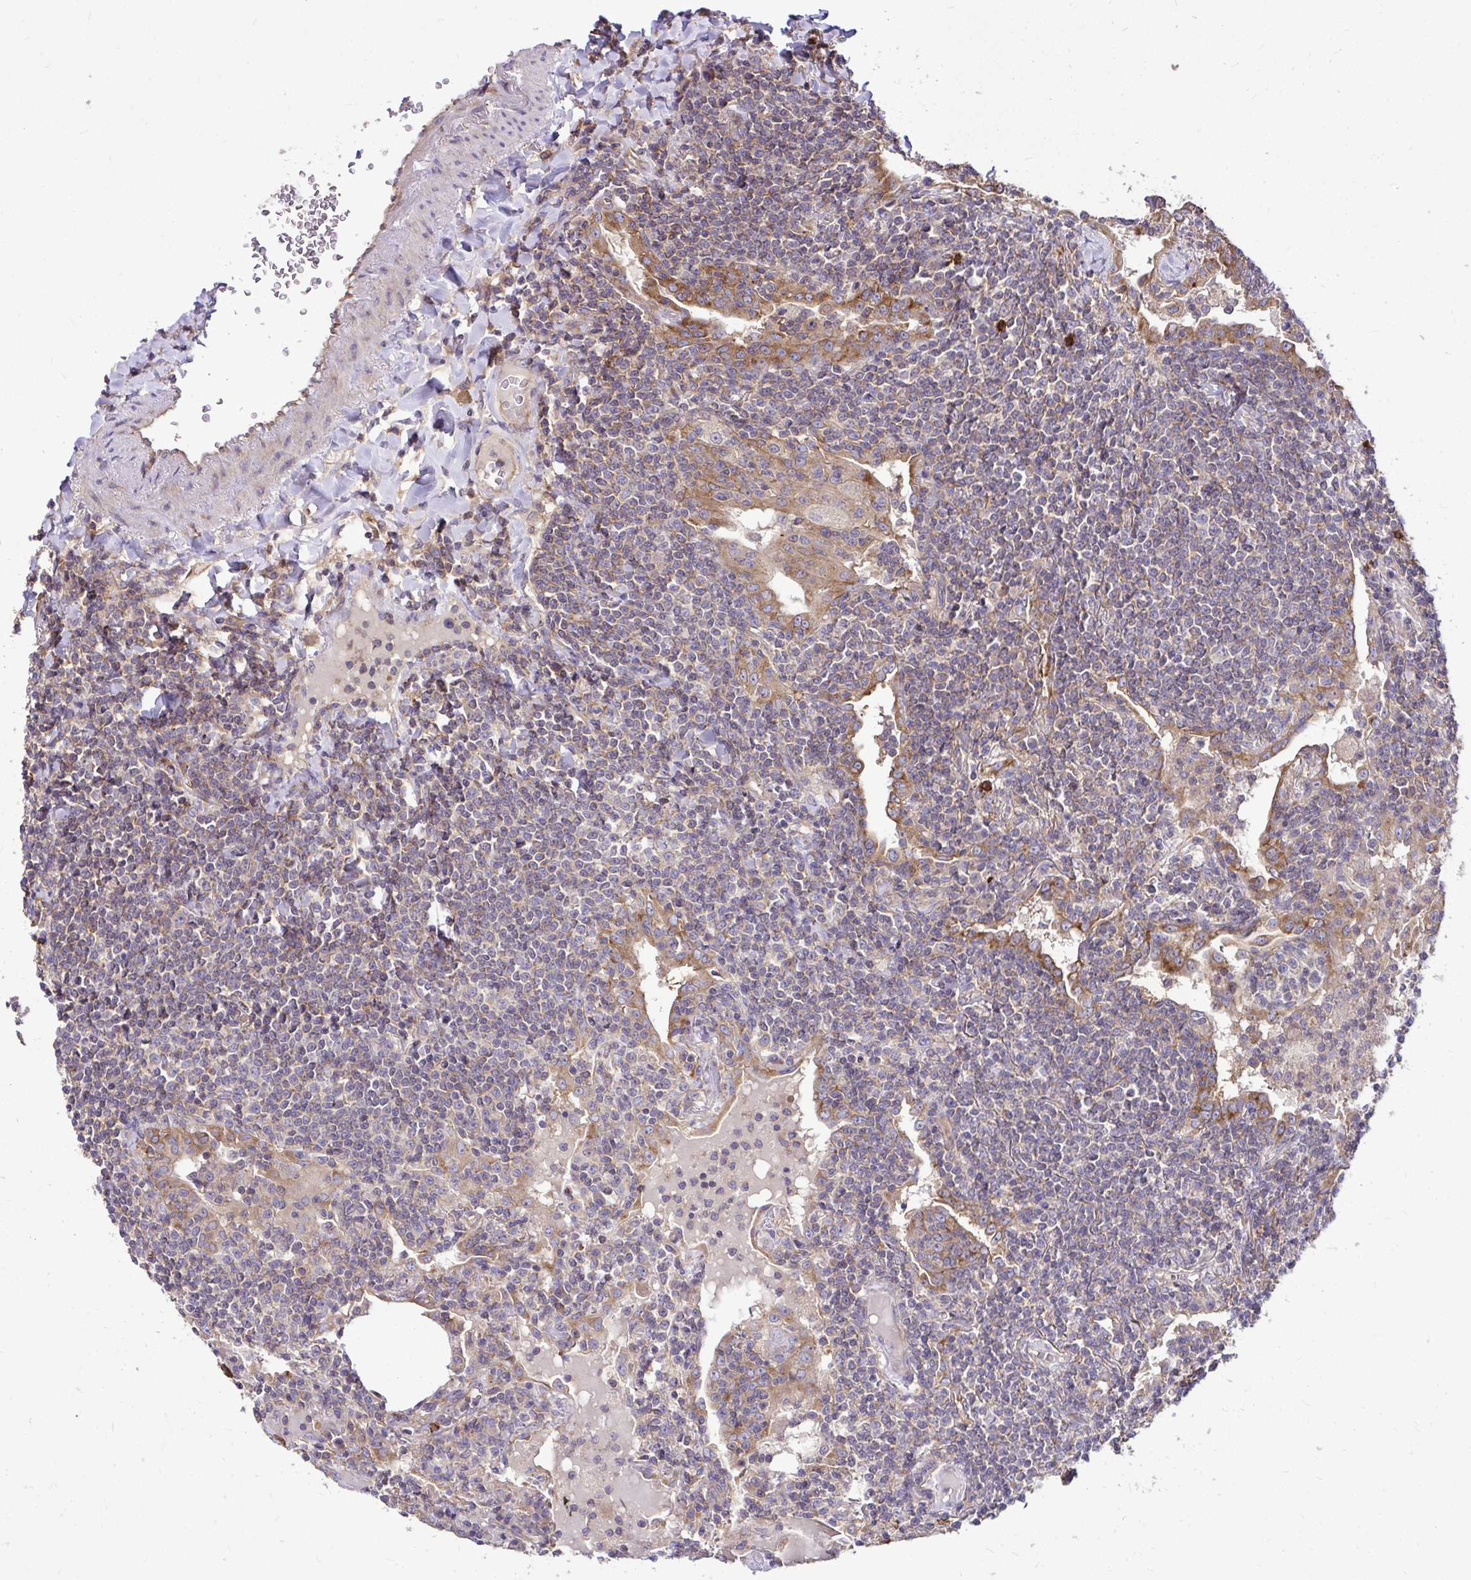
{"staining": {"intensity": "negative", "quantity": "none", "location": "none"}, "tissue": "lymphoma", "cell_type": "Tumor cells", "image_type": "cancer", "snomed": [{"axis": "morphology", "description": "Malignant lymphoma, non-Hodgkin's type, Low grade"}, {"axis": "topography", "description": "Lung"}], "caption": "There is no significant expression in tumor cells of low-grade malignant lymphoma, non-Hodgkin's type.", "gene": "FMR1", "patient": {"sex": "female", "age": 71}}